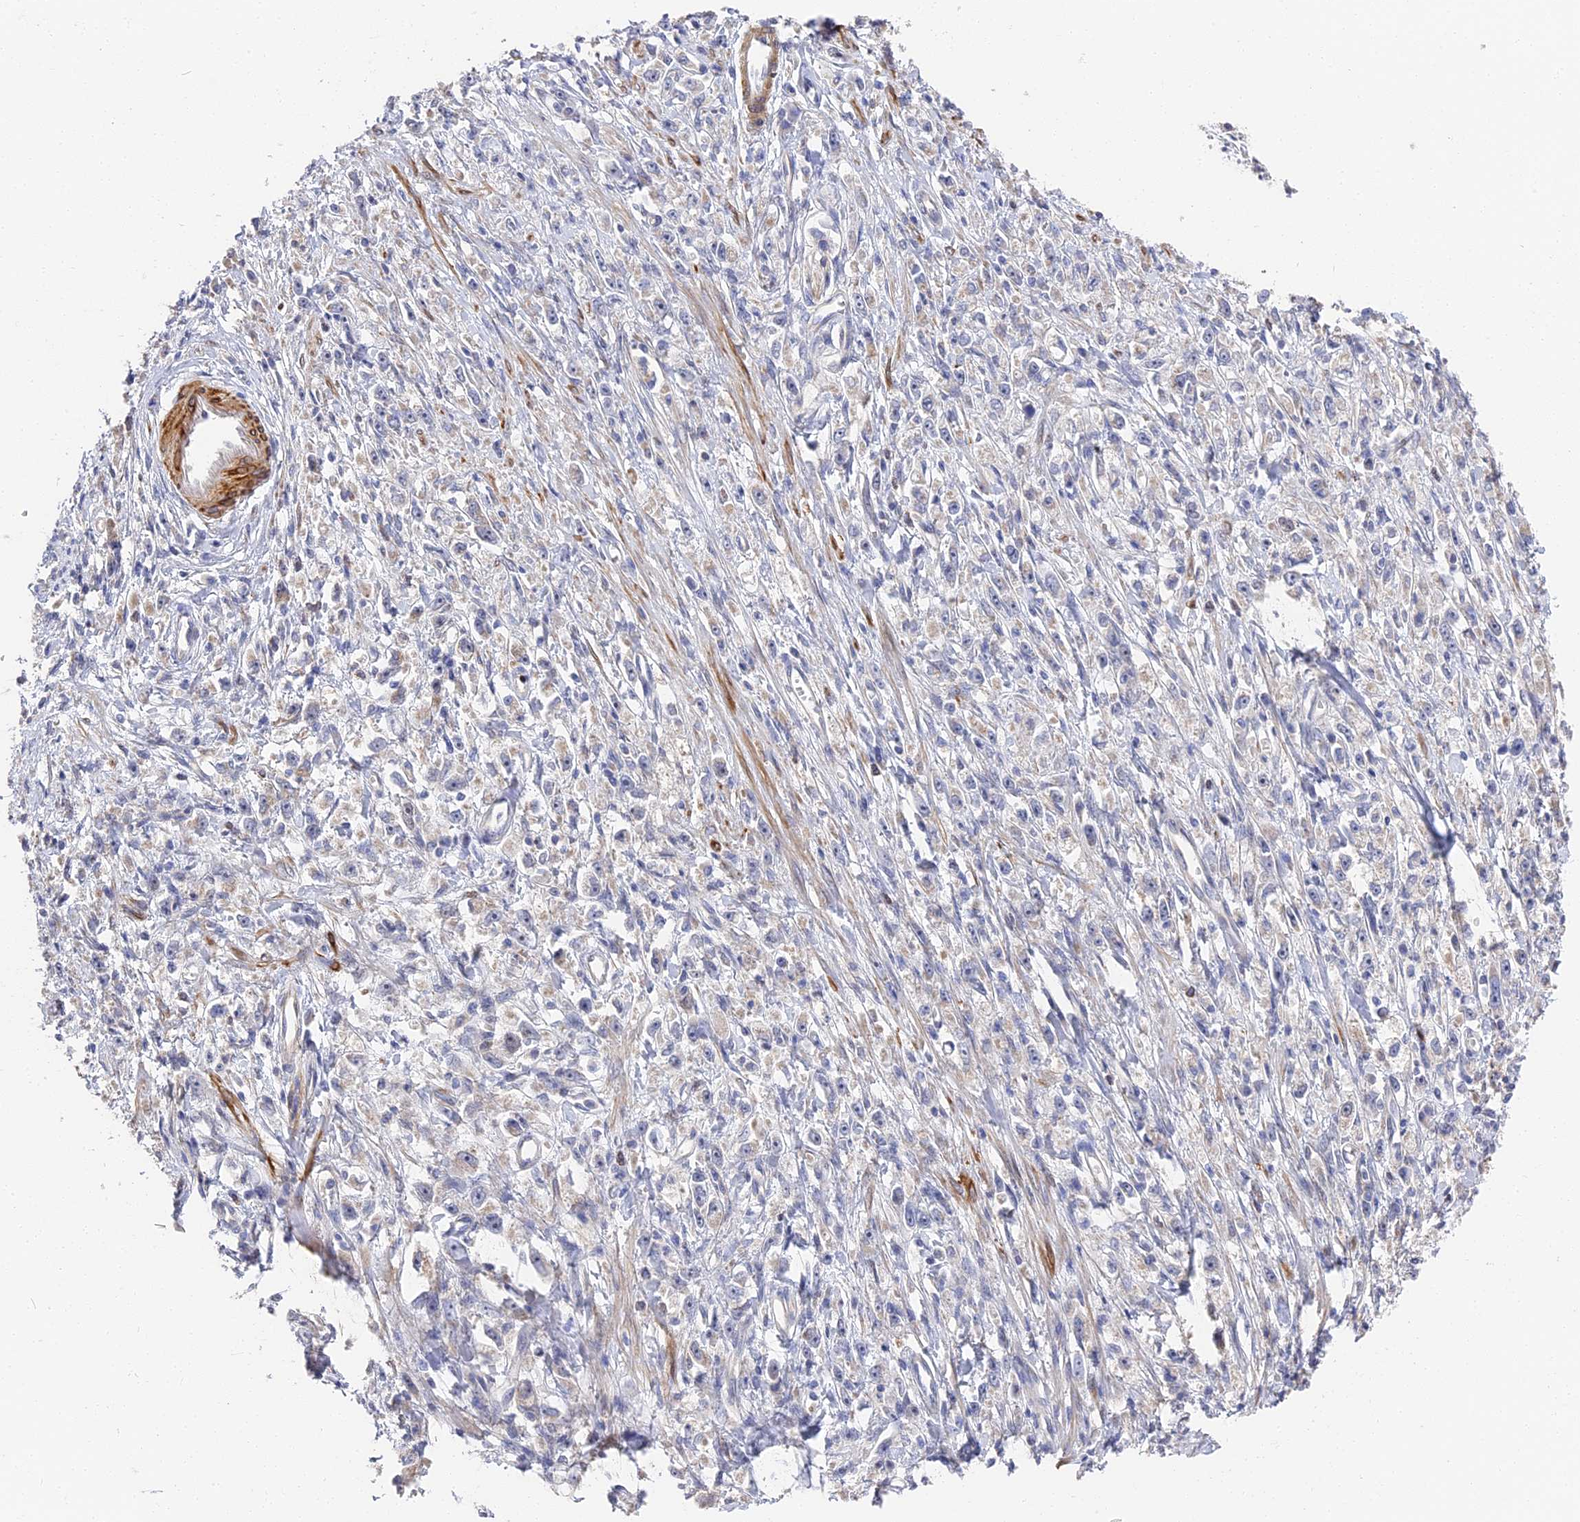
{"staining": {"intensity": "negative", "quantity": "none", "location": "none"}, "tissue": "stomach cancer", "cell_type": "Tumor cells", "image_type": "cancer", "snomed": [{"axis": "morphology", "description": "Adenocarcinoma, NOS"}, {"axis": "topography", "description": "Stomach"}], "caption": "High power microscopy micrograph of an immunohistochemistry (IHC) histopathology image of stomach cancer, revealing no significant staining in tumor cells.", "gene": "CCDC113", "patient": {"sex": "female", "age": 59}}